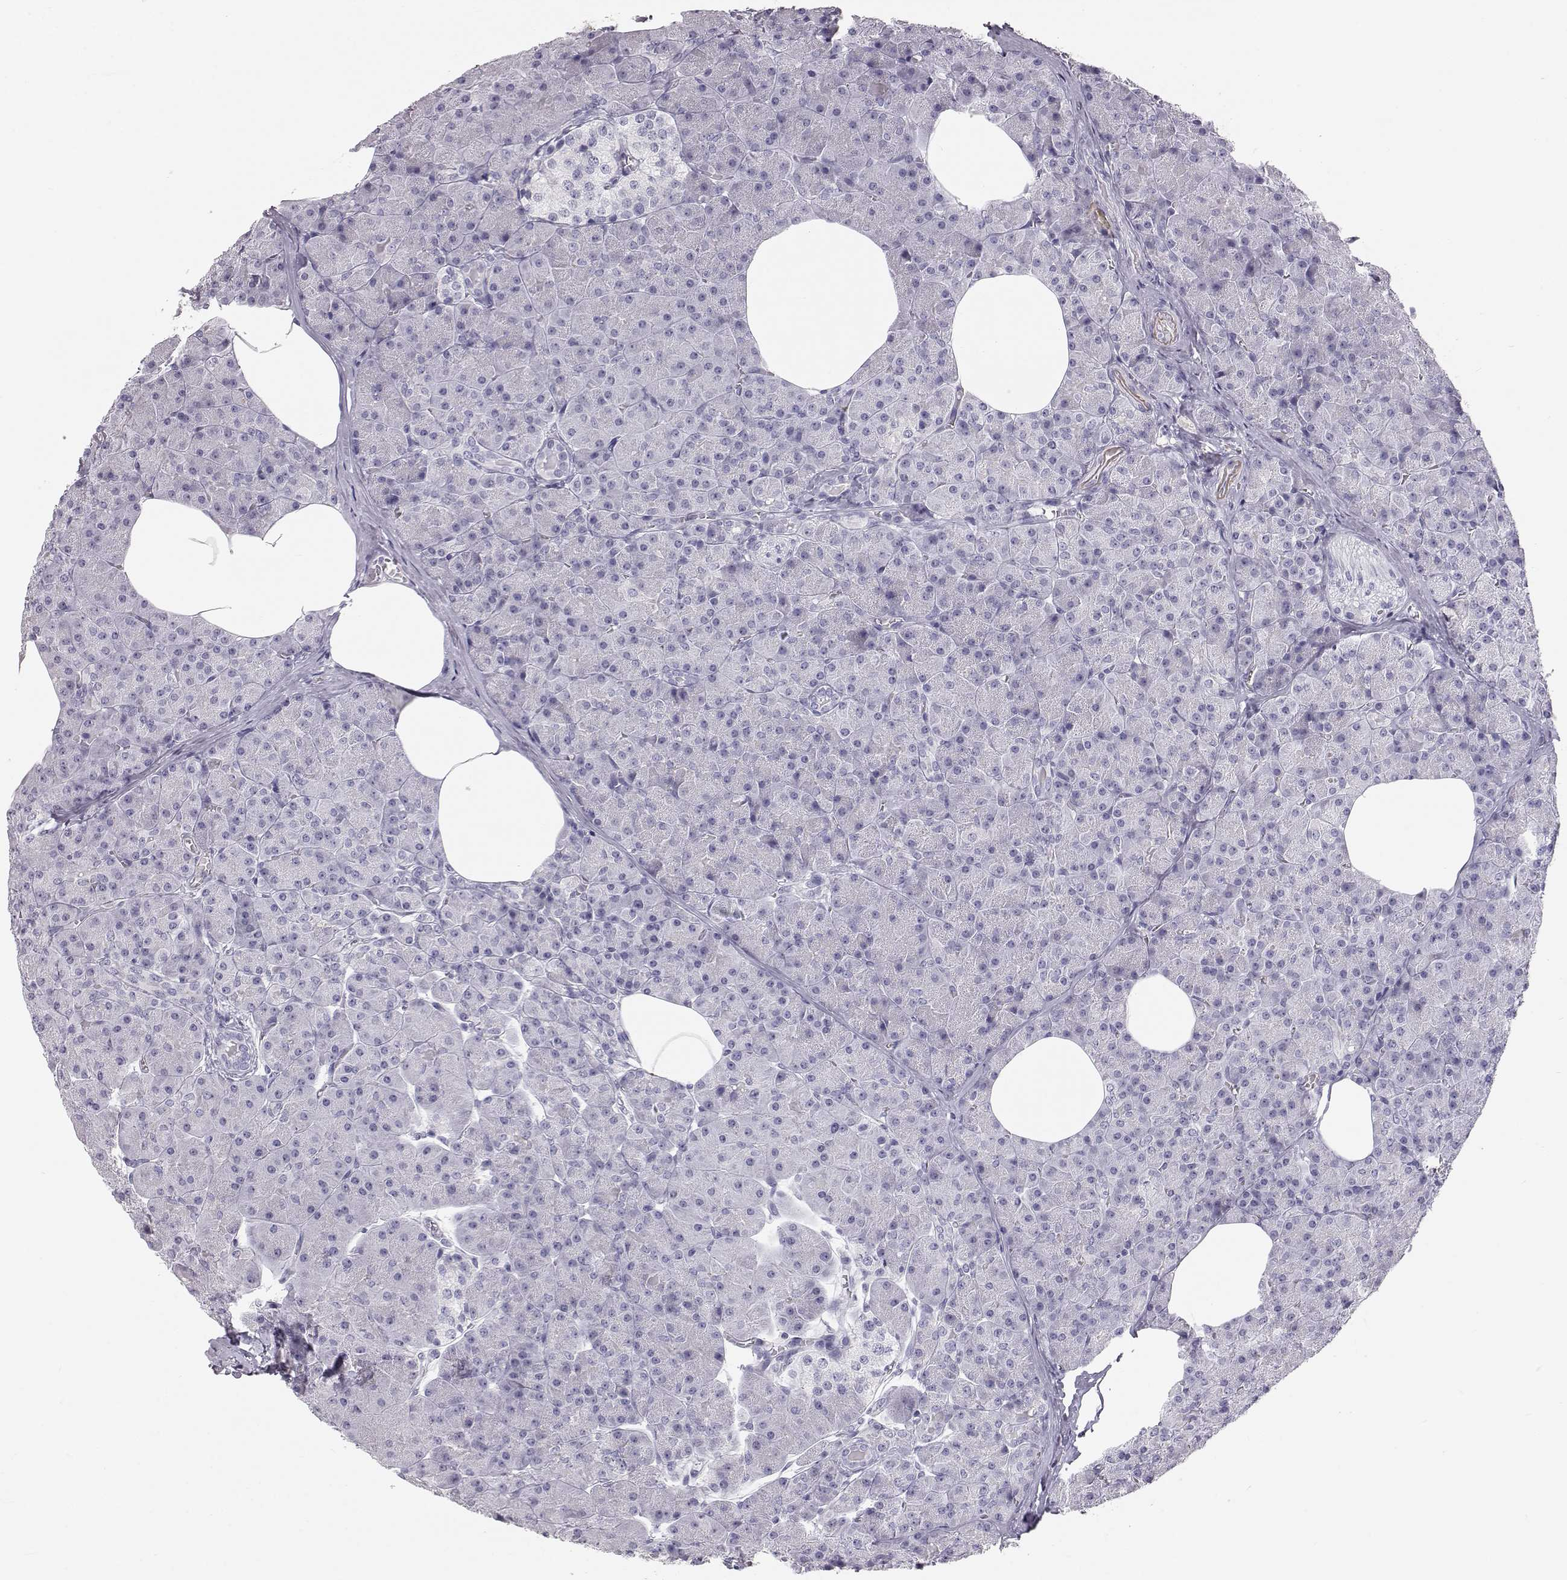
{"staining": {"intensity": "negative", "quantity": "none", "location": "none"}, "tissue": "pancreas", "cell_type": "Exocrine glandular cells", "image_type": "normal", "snomed": [{"axis": "morphology", "description": "Normal tissue, NOS"}, {"axis": "topography", "description": "Pancreas"}], "caption": "High power microscopy image of an immunohistochemistry photomicrograph of normal pancreas, revealing no significant positivity in exocrine glandular cells.", "gene": "KRTAP16", "patient": {"sex": "female", "age": 45}}